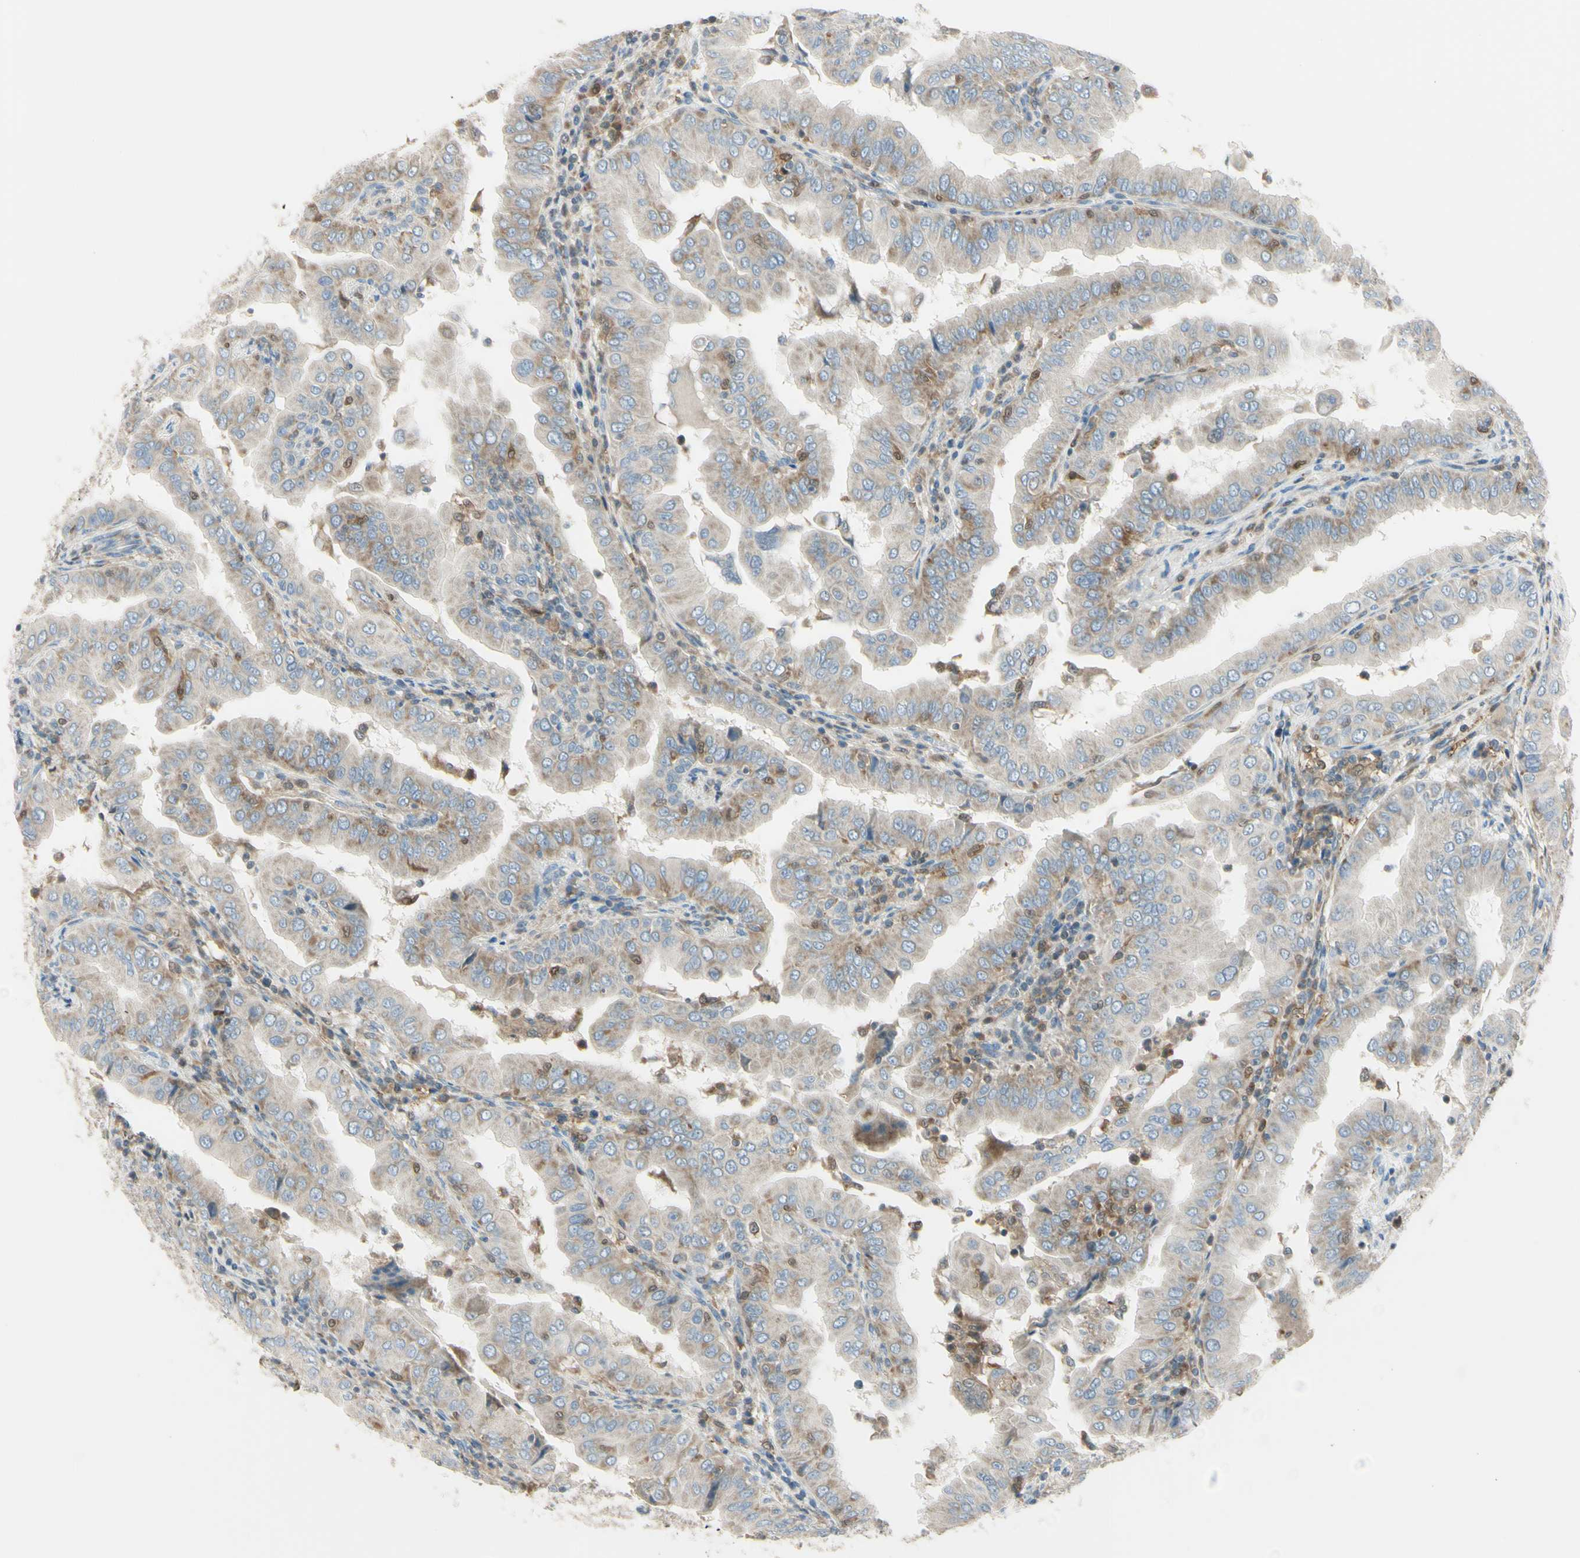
{"staining": {"intensity": "moderate", "quantity": ">75%", "location": "cytoplasmic/membranous"}, "tissue": "thyroid cancer", "cell_type": "Tumor cells", "image_type": "cancer", "snomed": [{"axis": "morphology", "description": "Papillary adenocarcinoma, NOS"}, {"axis": "topography", "description": "Thyroid gland"}], "caption": "Moderate cytoplasmic/membranous staining is seen in approximately >75% of tumor cells in thyroid cancer.", "gene": "CYRIB", "patient": {"sex": "male", "age": 33}}